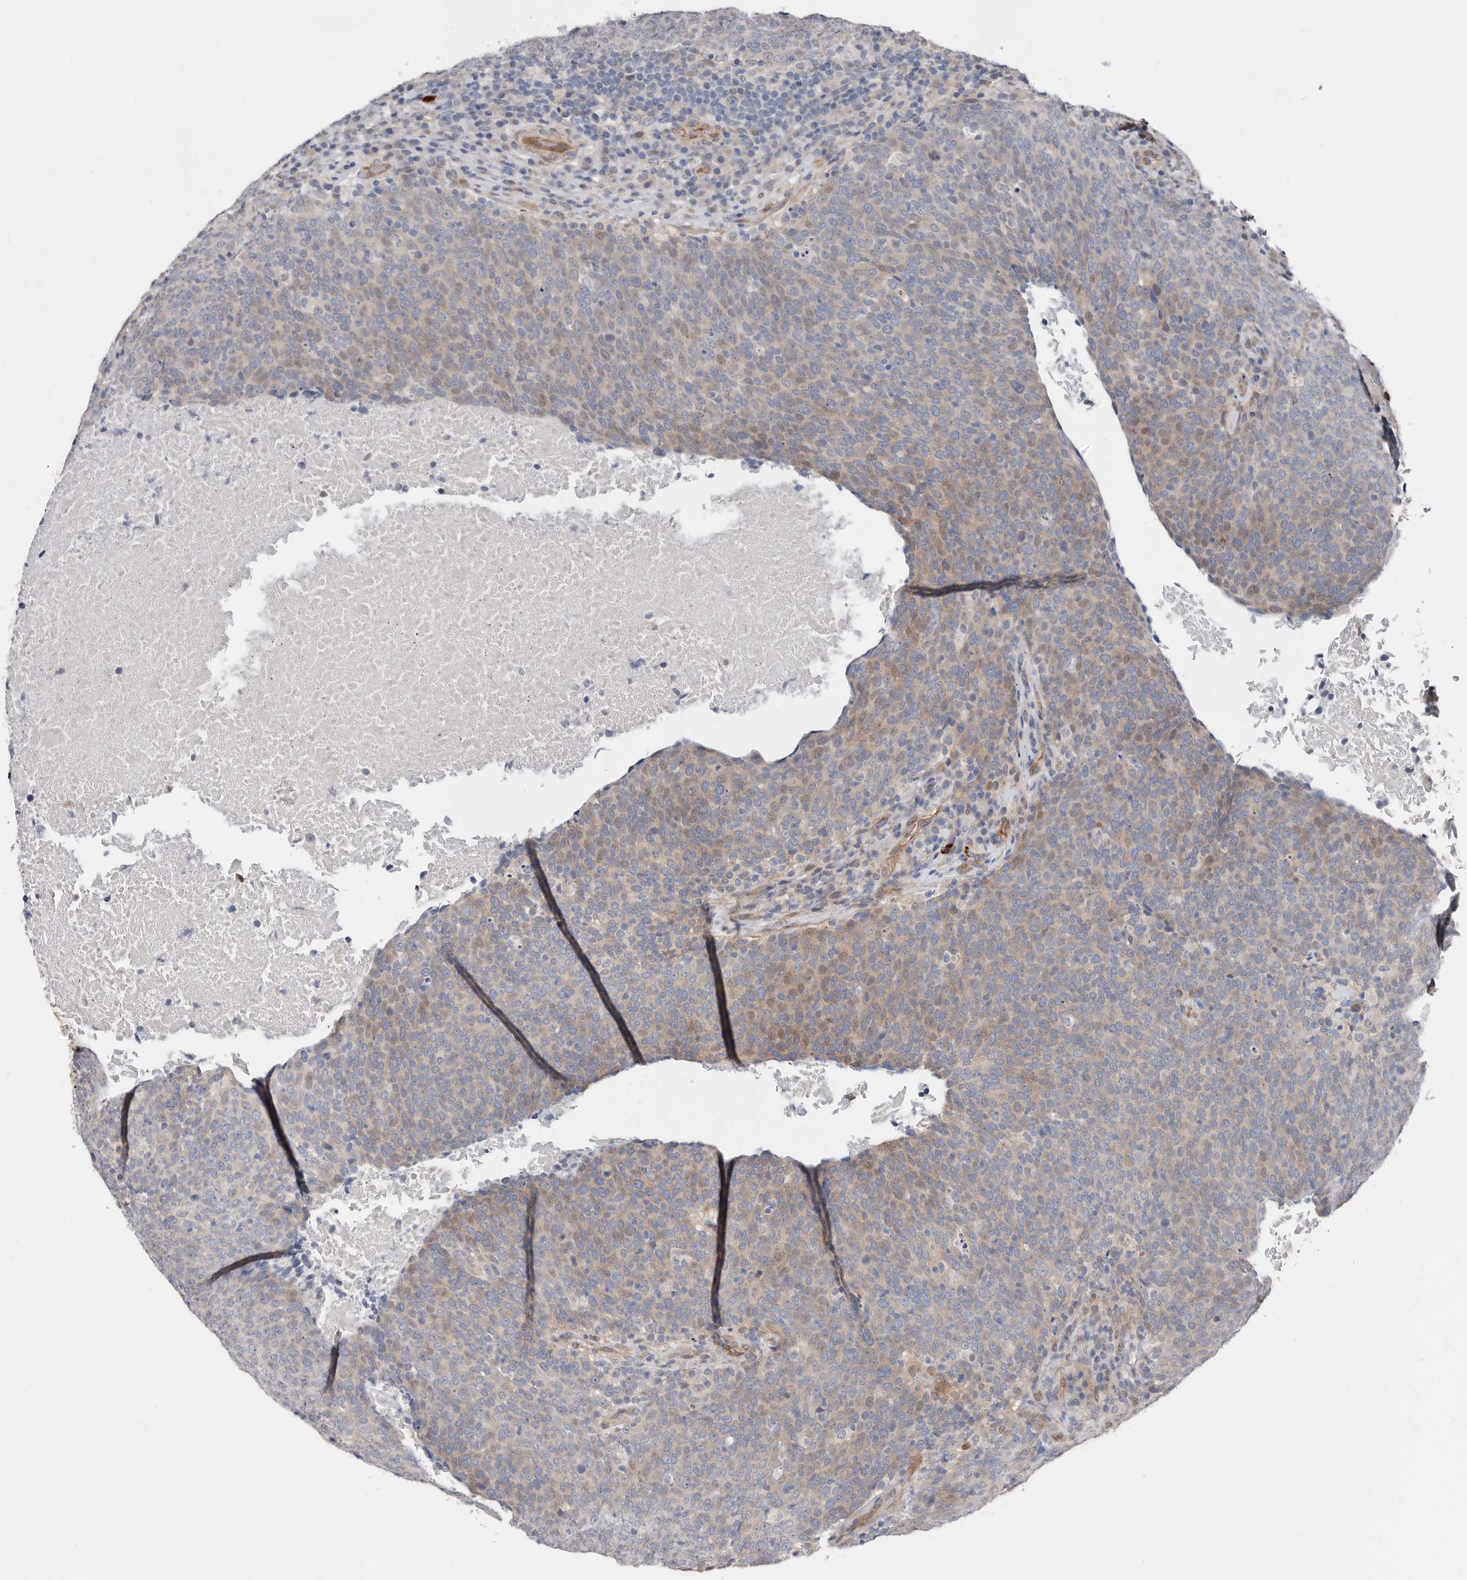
{"staining": {"intensity": "weak", "quantity": "25%-75%", "location": "cytoplasmic/membranous"}, "tissue": "head and neck cancer", "cell_type": "Tumor cells", "image_type": "cancer", "snomed": [{"axis": "morphology", "description": "Squamous cell carcinoma, NOS"}, {"axis": "morphology", "description": "Squamous cell carcinoma, metastatic, NOS"}, {"axis": "topography", "description": "Lymph node"}, {"axis": "topography", "description": "Head-Neck"}], "caption": "The photomicrograph displays immunohistochemical staining of head and neck cancer (squamous cell carcinoma). There is weak cytoplasmic/membranous positivity is present in about 25%-75% of tumor cells. (DAB = brown stain, brightfield microscopy at high magnification).", "gene": "ASRGL1", "patient": {"sex": "male", "age": 62}}